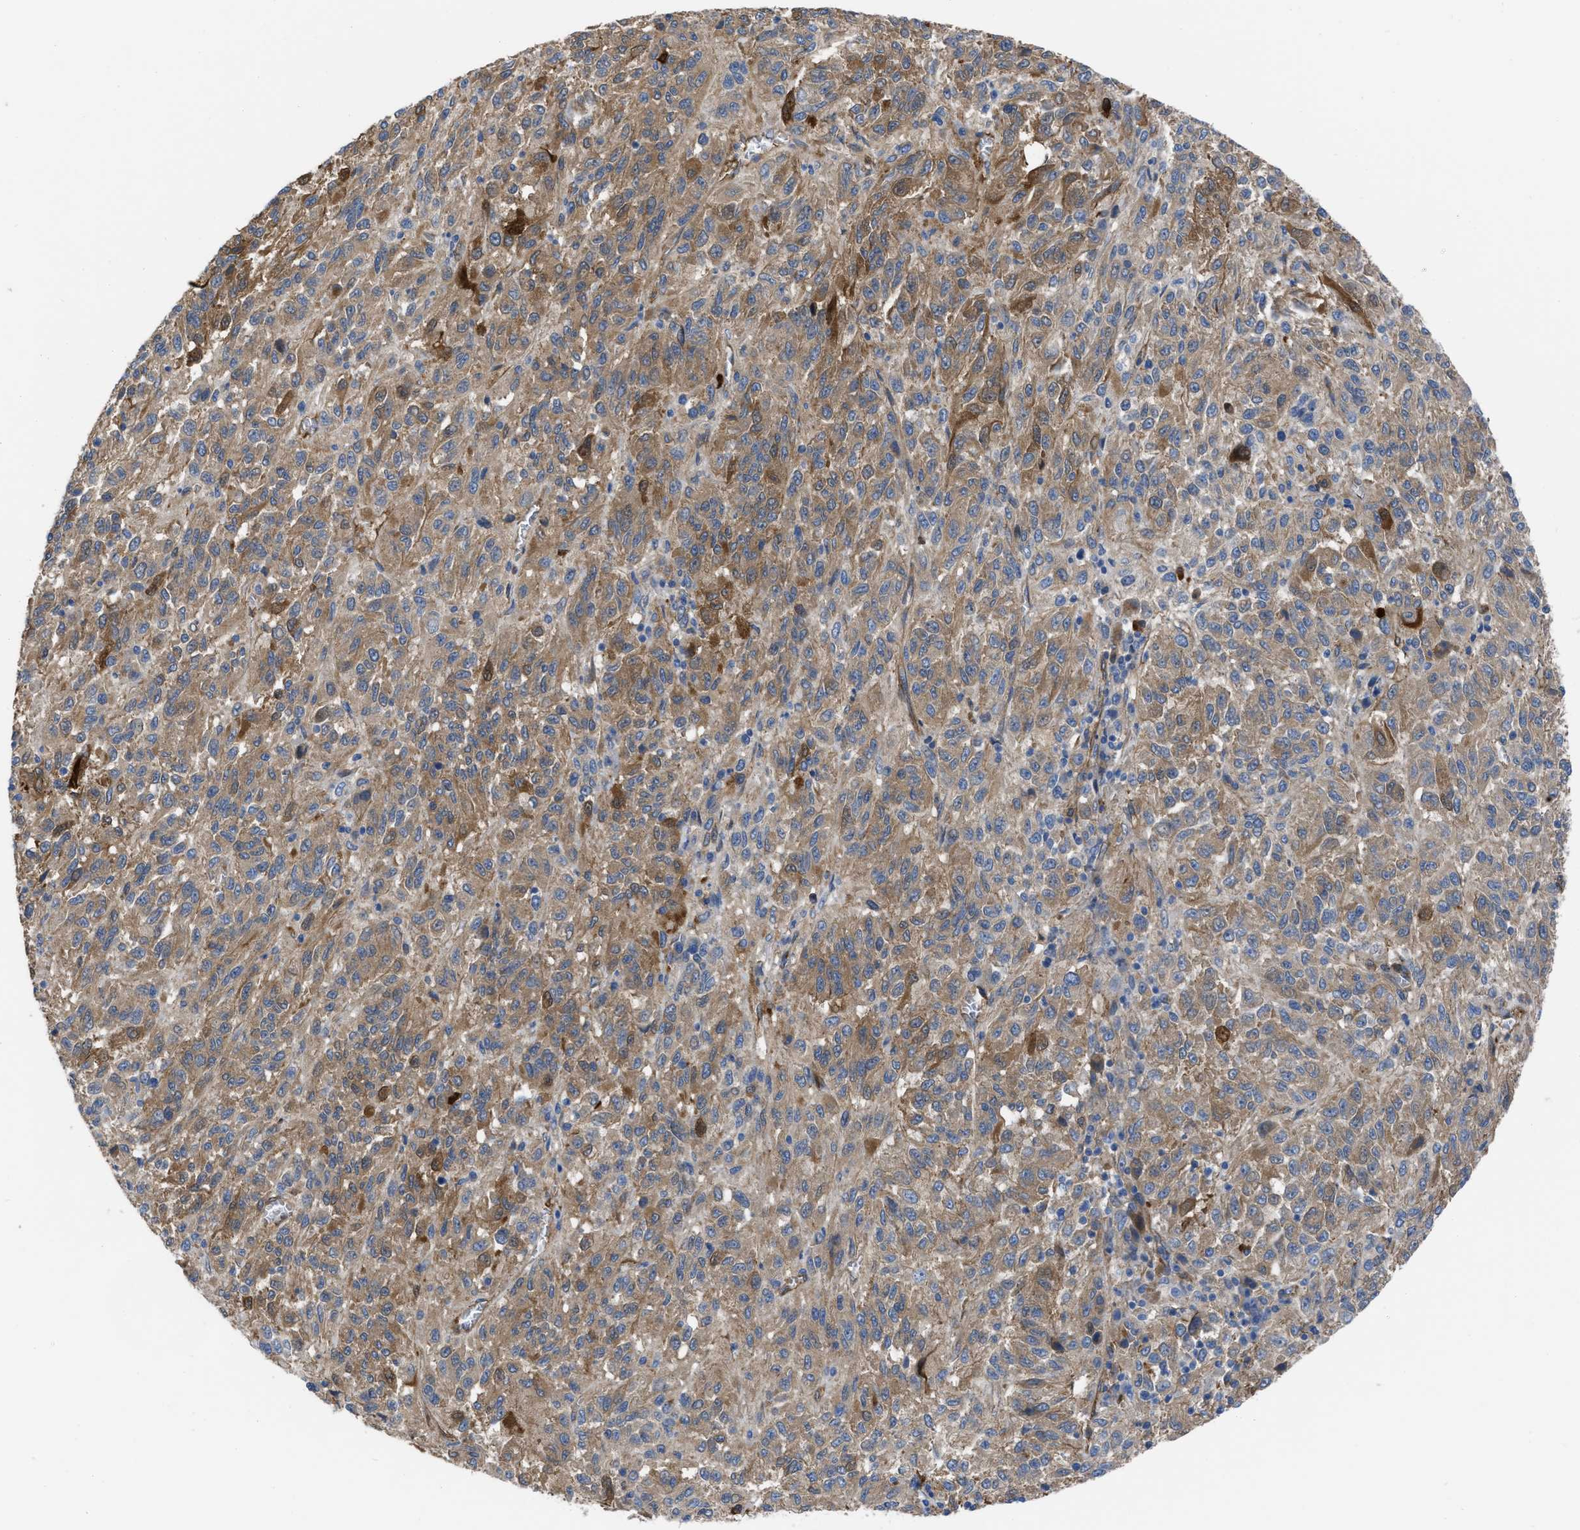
{"staining": {"intensity": "moderate", "quantity": ">75%", "location": "cytoplasmic/membranous"}, "tissue": "melanoma", "cell_type": "Tumor cells", "image_type": "cancer", "snomed": [{"axis": "morphology", "description": "Malignant melanoma, Metastatic site"}, {"axis": "topography", "description": "Lung"}], "caption": "This photomicrograph reveals immunohistochemistry staining of malignant melanoma (metastatic site), with medium moderate cytoplasmic/membranous positivity in about >75% of tumor cells.", "gene": "TRIOBP", "patient": {"sex": "male", "age": 64}}